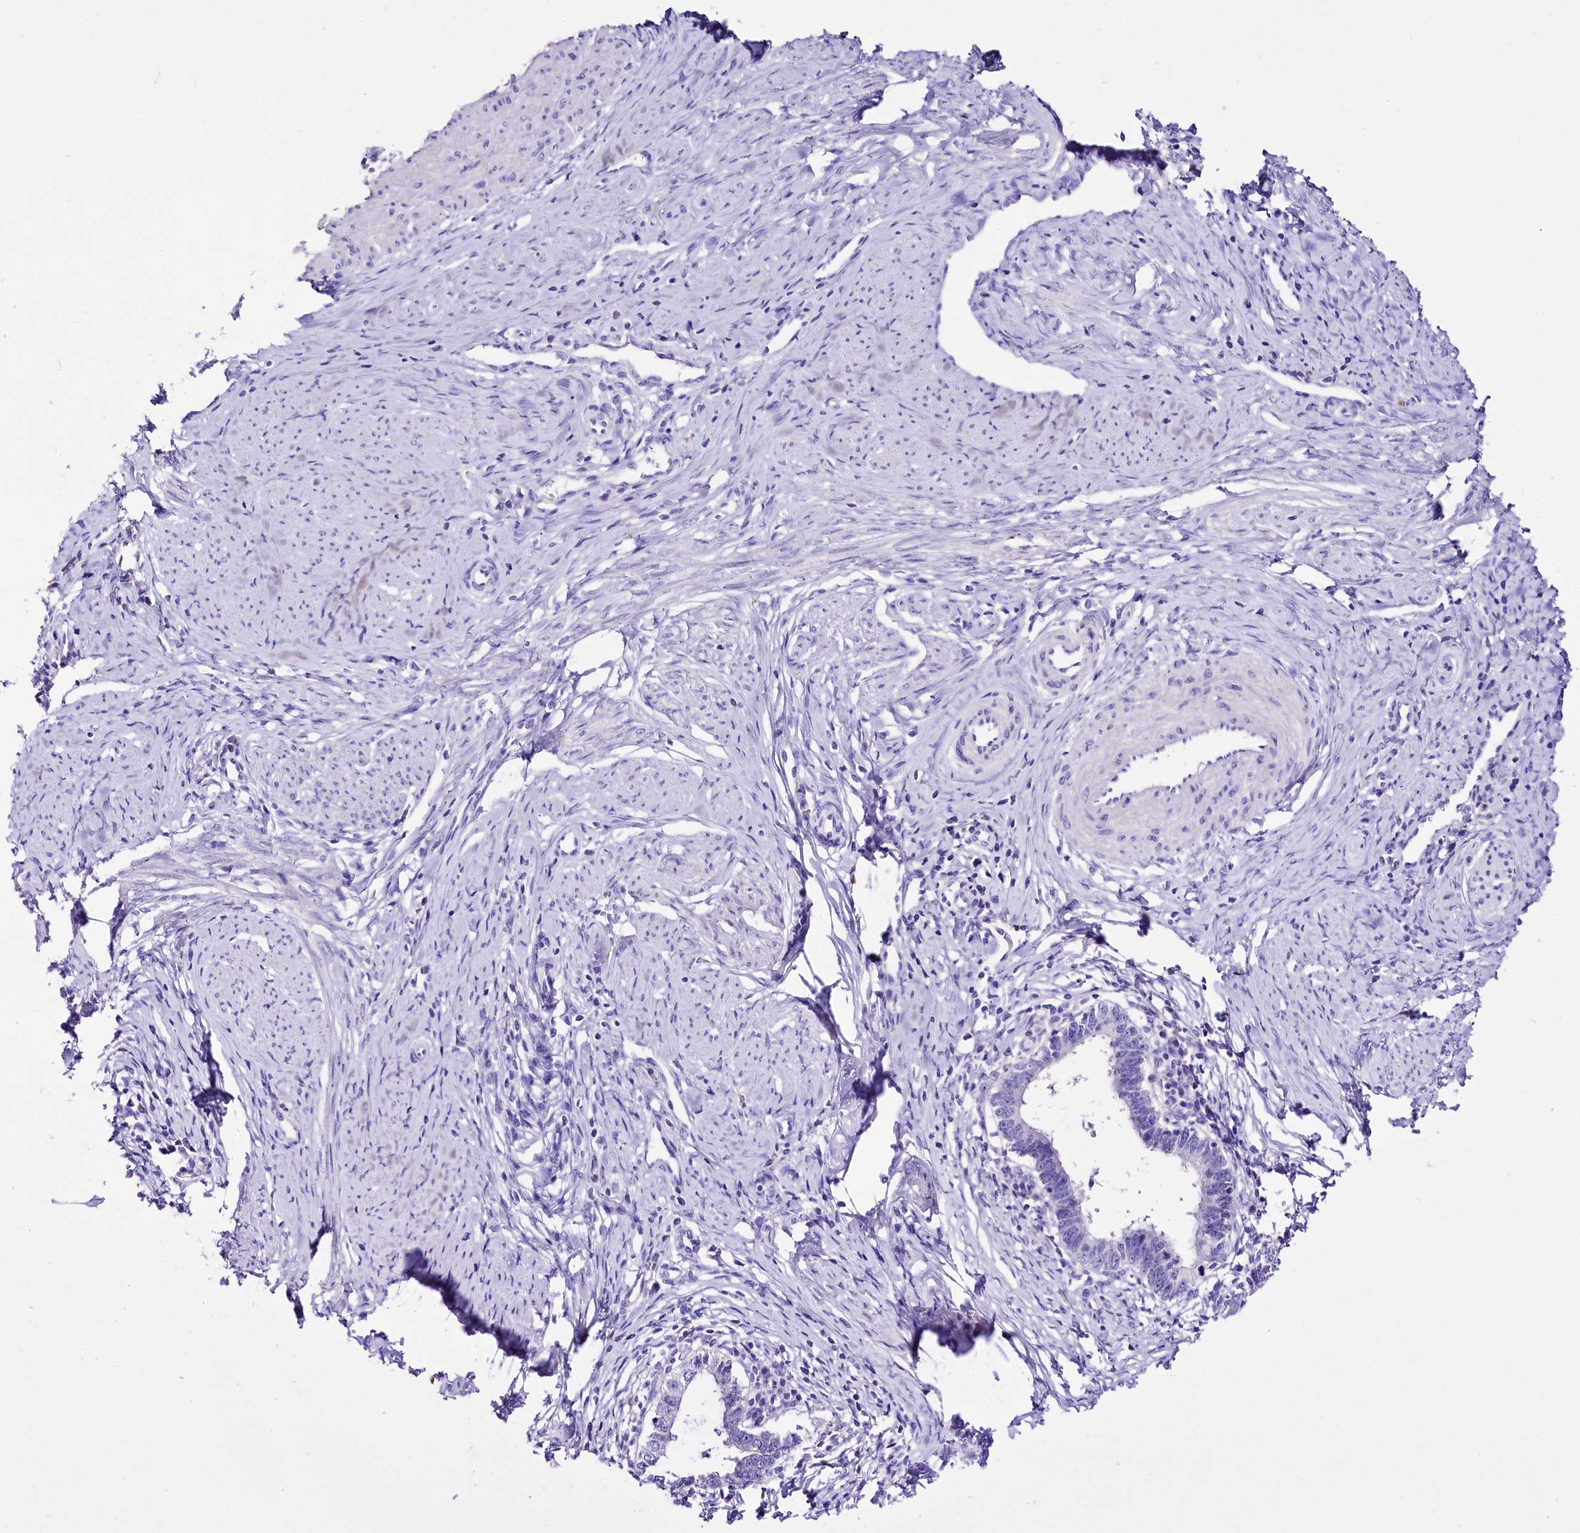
{"staining": {"intensity": "negative", "quantity": "none", "location": "none"}, "tissue": "cervical cancer", "cell_type": "Tumor cells", "image_type": "cancer", "snomed": [{"axis": "morphology", "description": "Adenocarcinoma, NOS"}, {"axis": "topography", "description": "Cervix"}], "caption": "Immunohistochemistry of adenocarcinoma (cervical) demonstrates no expression in tumor cells.", "gene": "A2ML1", "patient": {"sex": "female", "age": 36}}